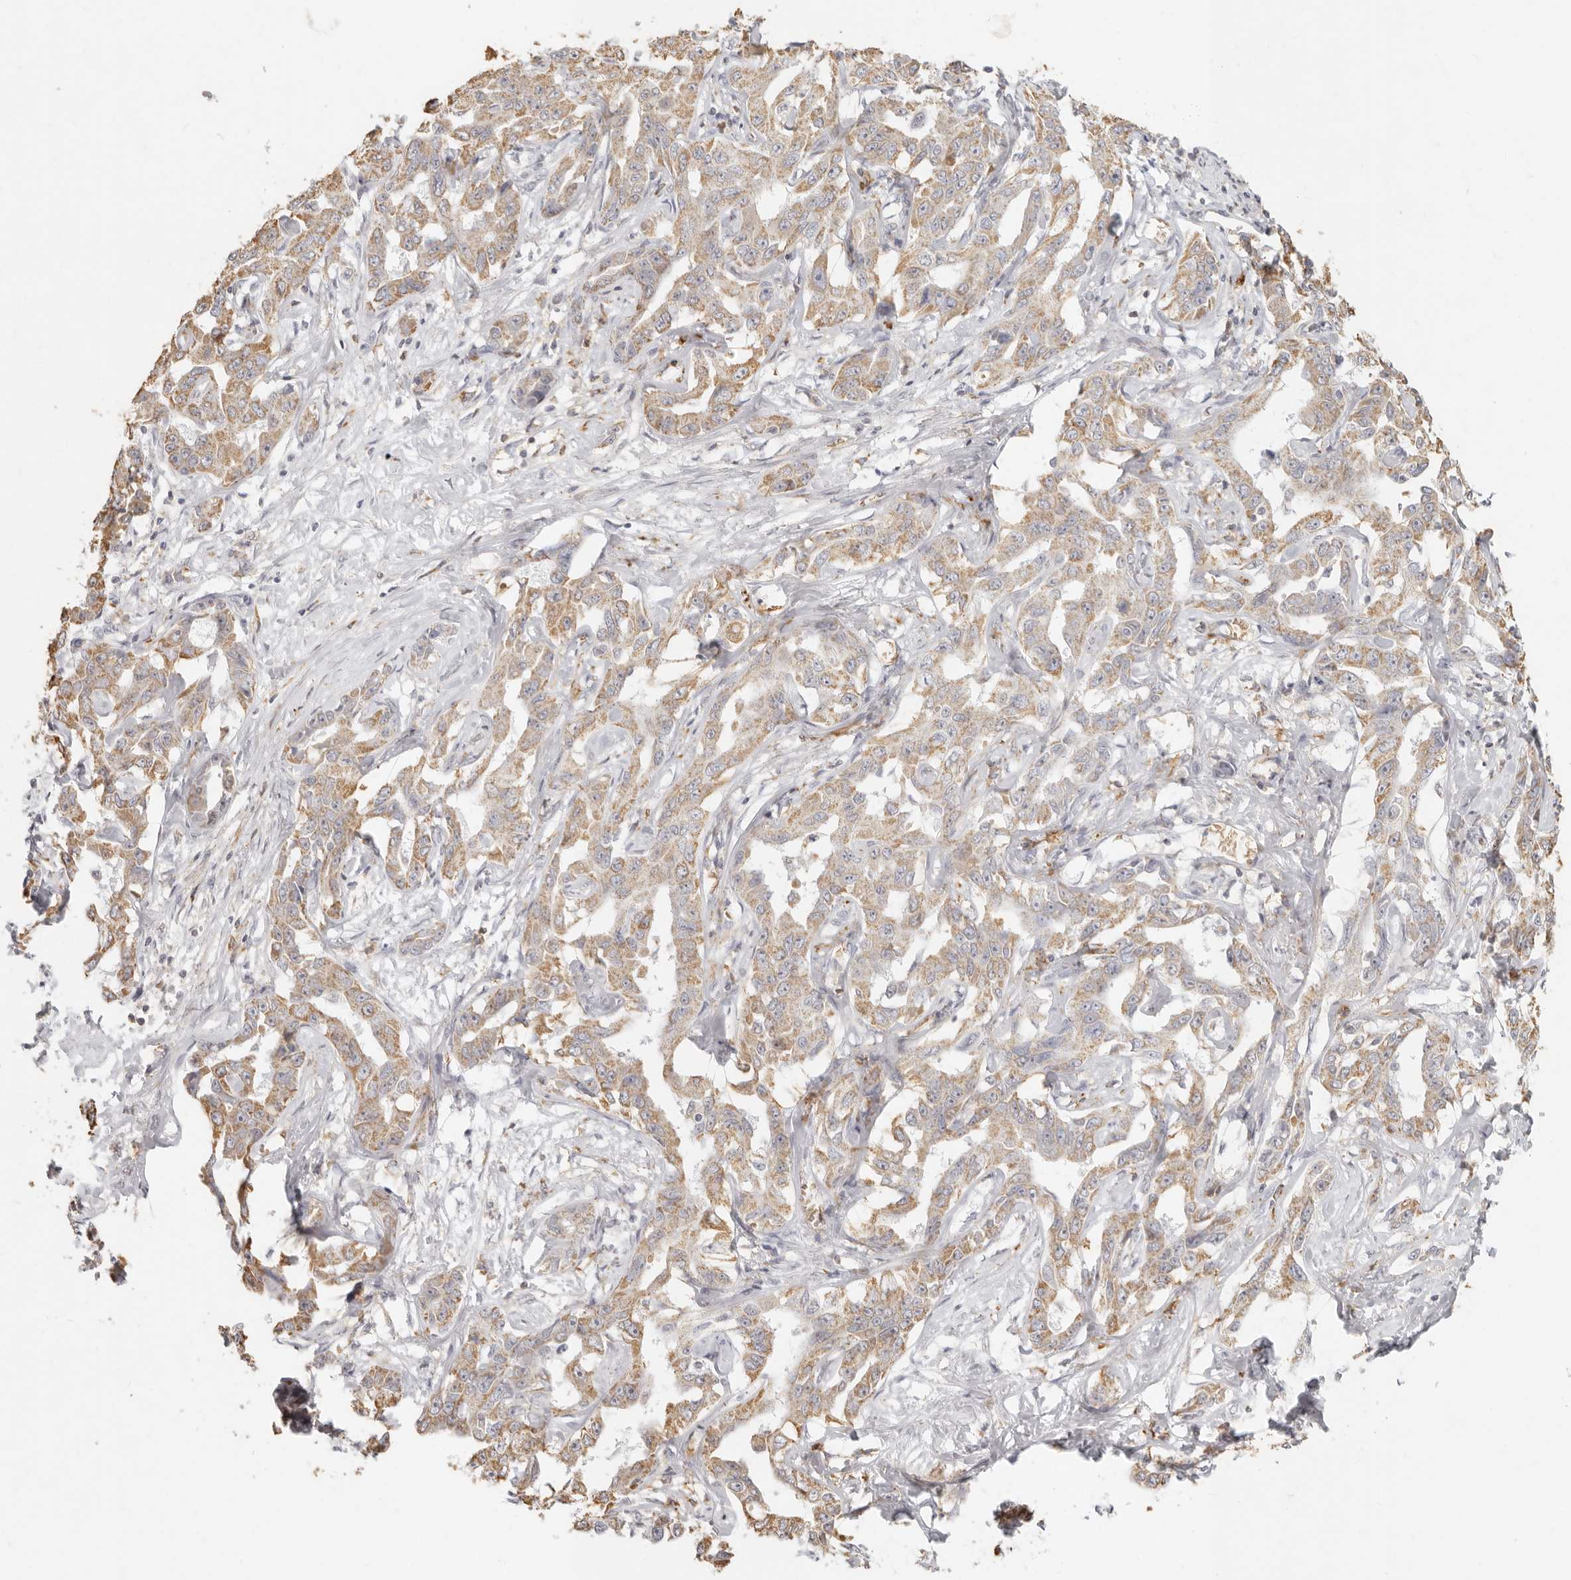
{"staining": {"intensity": "moderate", "quantity": ">75%", "location": "cytoplasmic/membranous"}, "tissue": "liver cancer", "cell_type": "Tumor cells", "image_type": "cancer", "snomed": [{"axis": "morphology", "description": "Cholangiocarcinoma"}, {"axis": "topography", "description": "Liver"}], "caption": "This is a micrograph of immunohistochemistry staining of cholangiocarcinoma (liver), which shows moderate positivity in the cytoplasmic/membranous of tumor cells.", "gene": "NIBAN1", "patient": {"sex": "male", "age": 59}}